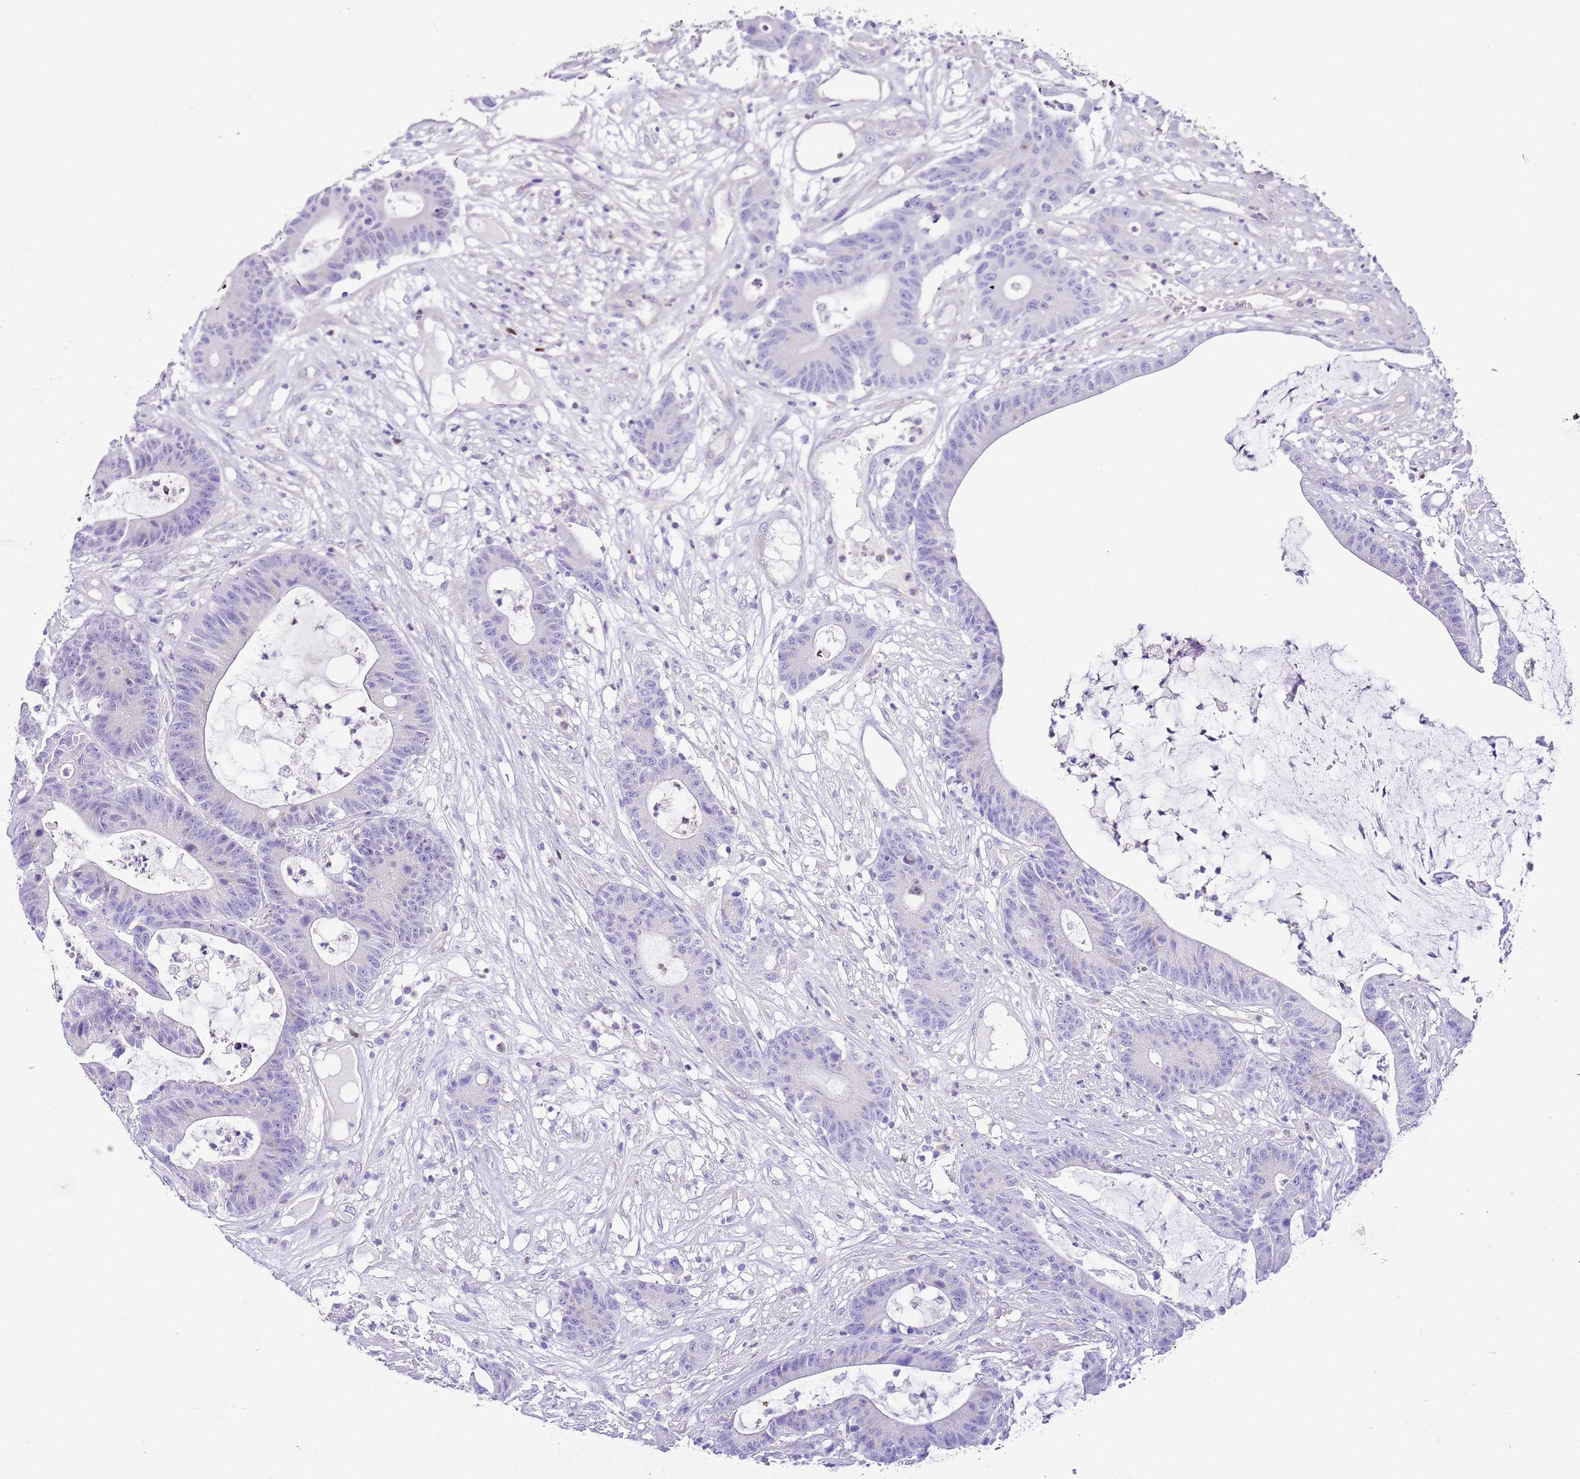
{"staining": {"intensity": "negative", "quantity": "none", "location": "none"}, "tissue": "colorectal cancer", "cell_type": "Tumor cells", "image_type": "cancer", "snomed": [{"axis": "morphology", "description": "Adenocarcinoma, NOS"}, {"axis": "topography", "description": "Colon"}], "caption": "IHC photomicrograph of neoplastic tissue: colorectal adenocarcinoma stained with DAB displays no significant protein staining in tumor cells.", "gene": "BHLHA15", "patient": {"sex": "female", "age": 84}}